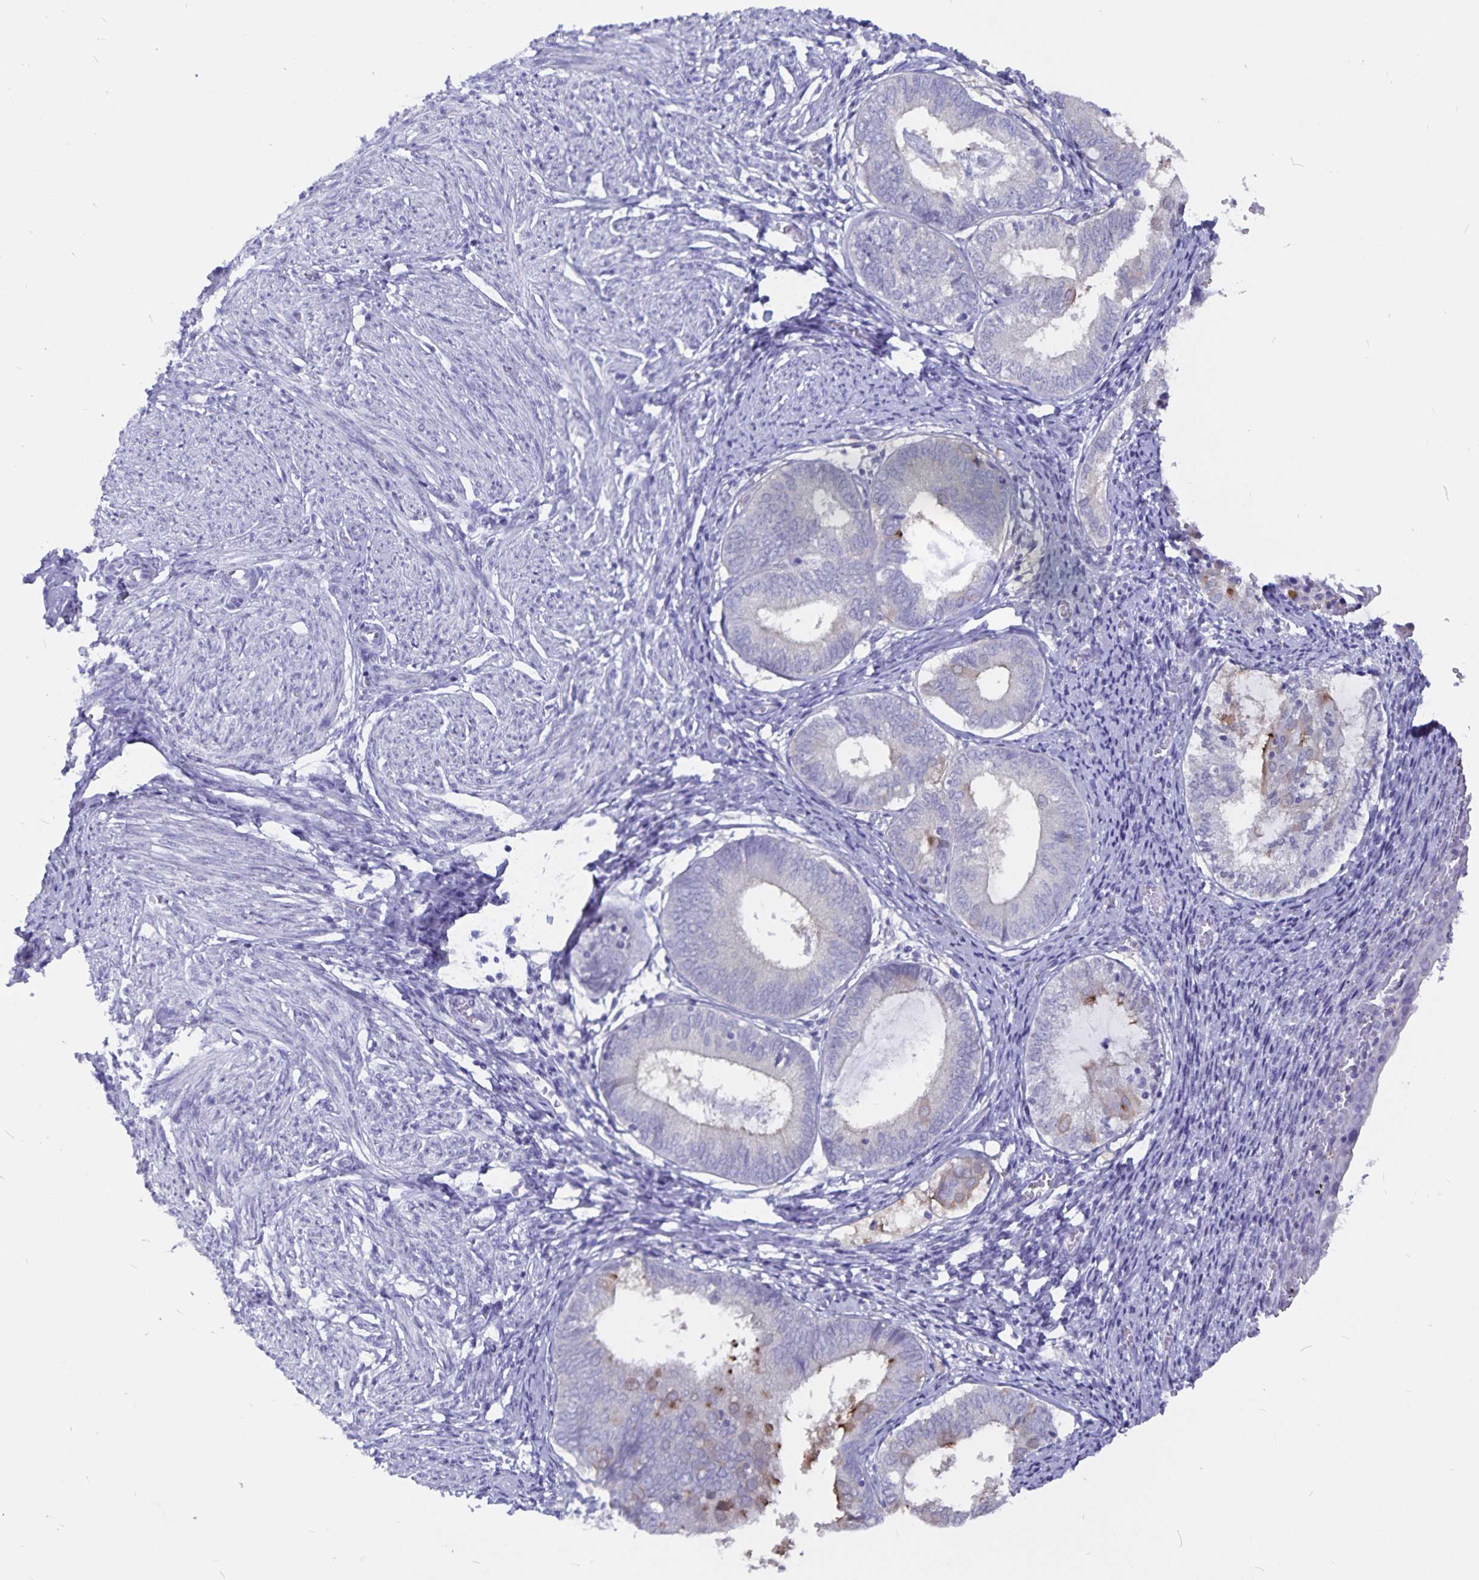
{"staining": {"intensity": "negative", "quantity": "none", "location": "none"}, "tissue": "endometrium", "cell_type": "Cells in endometrial stroma", "image_type": "normal", "snomed": [{"axis": "morphology", "description": "Normal tissue, NOS"}, {"axis": "topography", "description": "Endometrium"}], "caption": "This is a histopathology image of immunohistochemistry staining of benign endometrium, which shows no staining in cells in endometrial stroma.", "gene": "SNTN", "patient": {"sex": "female", "age": 50}}